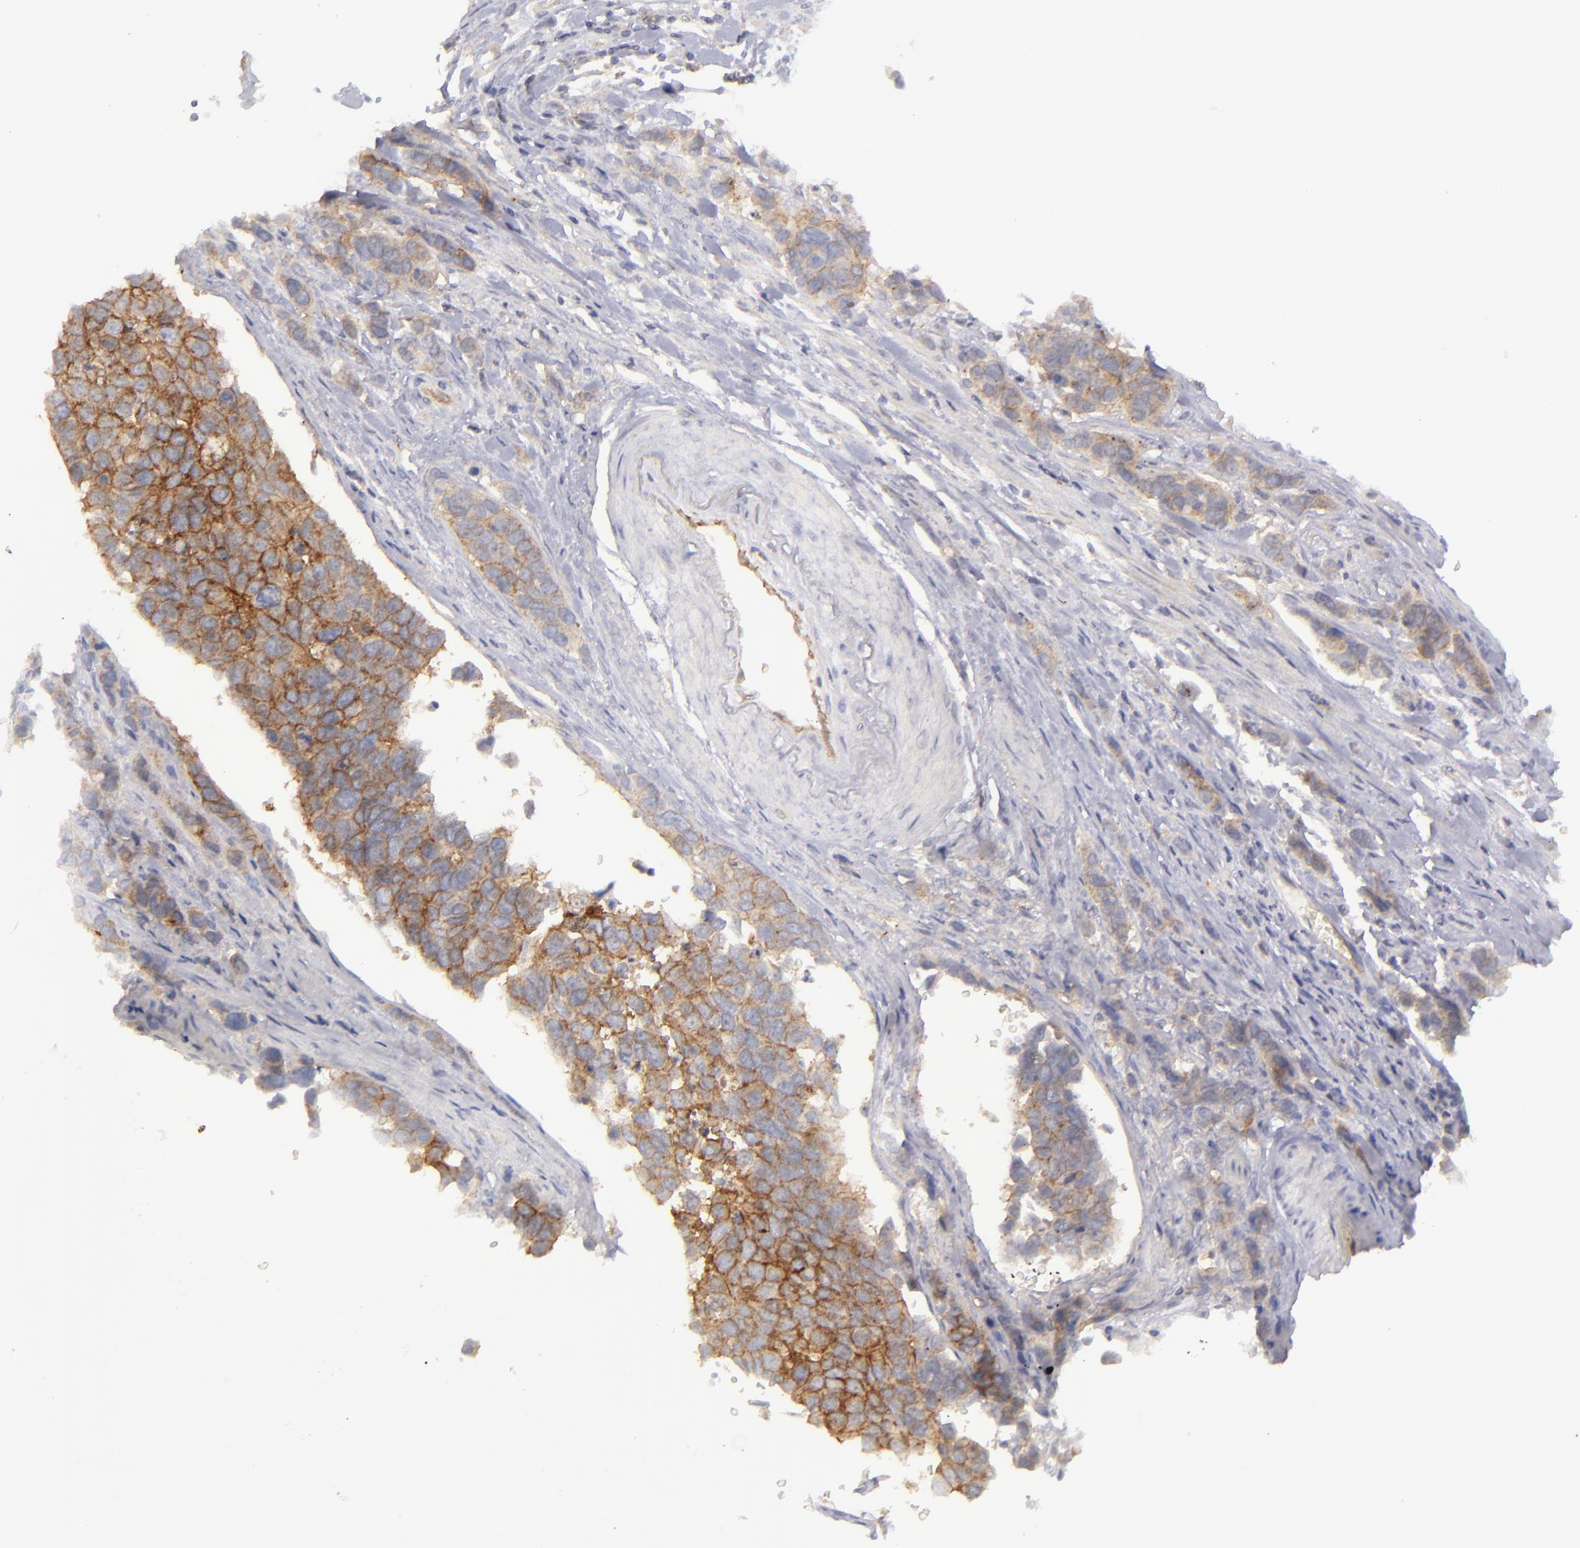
{"staining": {"intensity": "moderate", "quantity": ">75%", "location": "cytoplasmic/membranous"}, "tissue": "stomach cancer", "cell_type": "Tumor cells", "image_type": "cancer", "snomed": [{"axis": "morphology", "description": "Adenocarcinoma, NOS"}, {"axis": "topography", "description": "Stomach, upper"}], "caption": "Immunohistochemistry (IHC) of stomach cancer (adenocarcinoma) exhibits medium levels of moderate cytoplasmic/membranous staining in about >75% of tumor cells.", "gene": "BSG", "patient": {"sex": "male", "age": 71}}